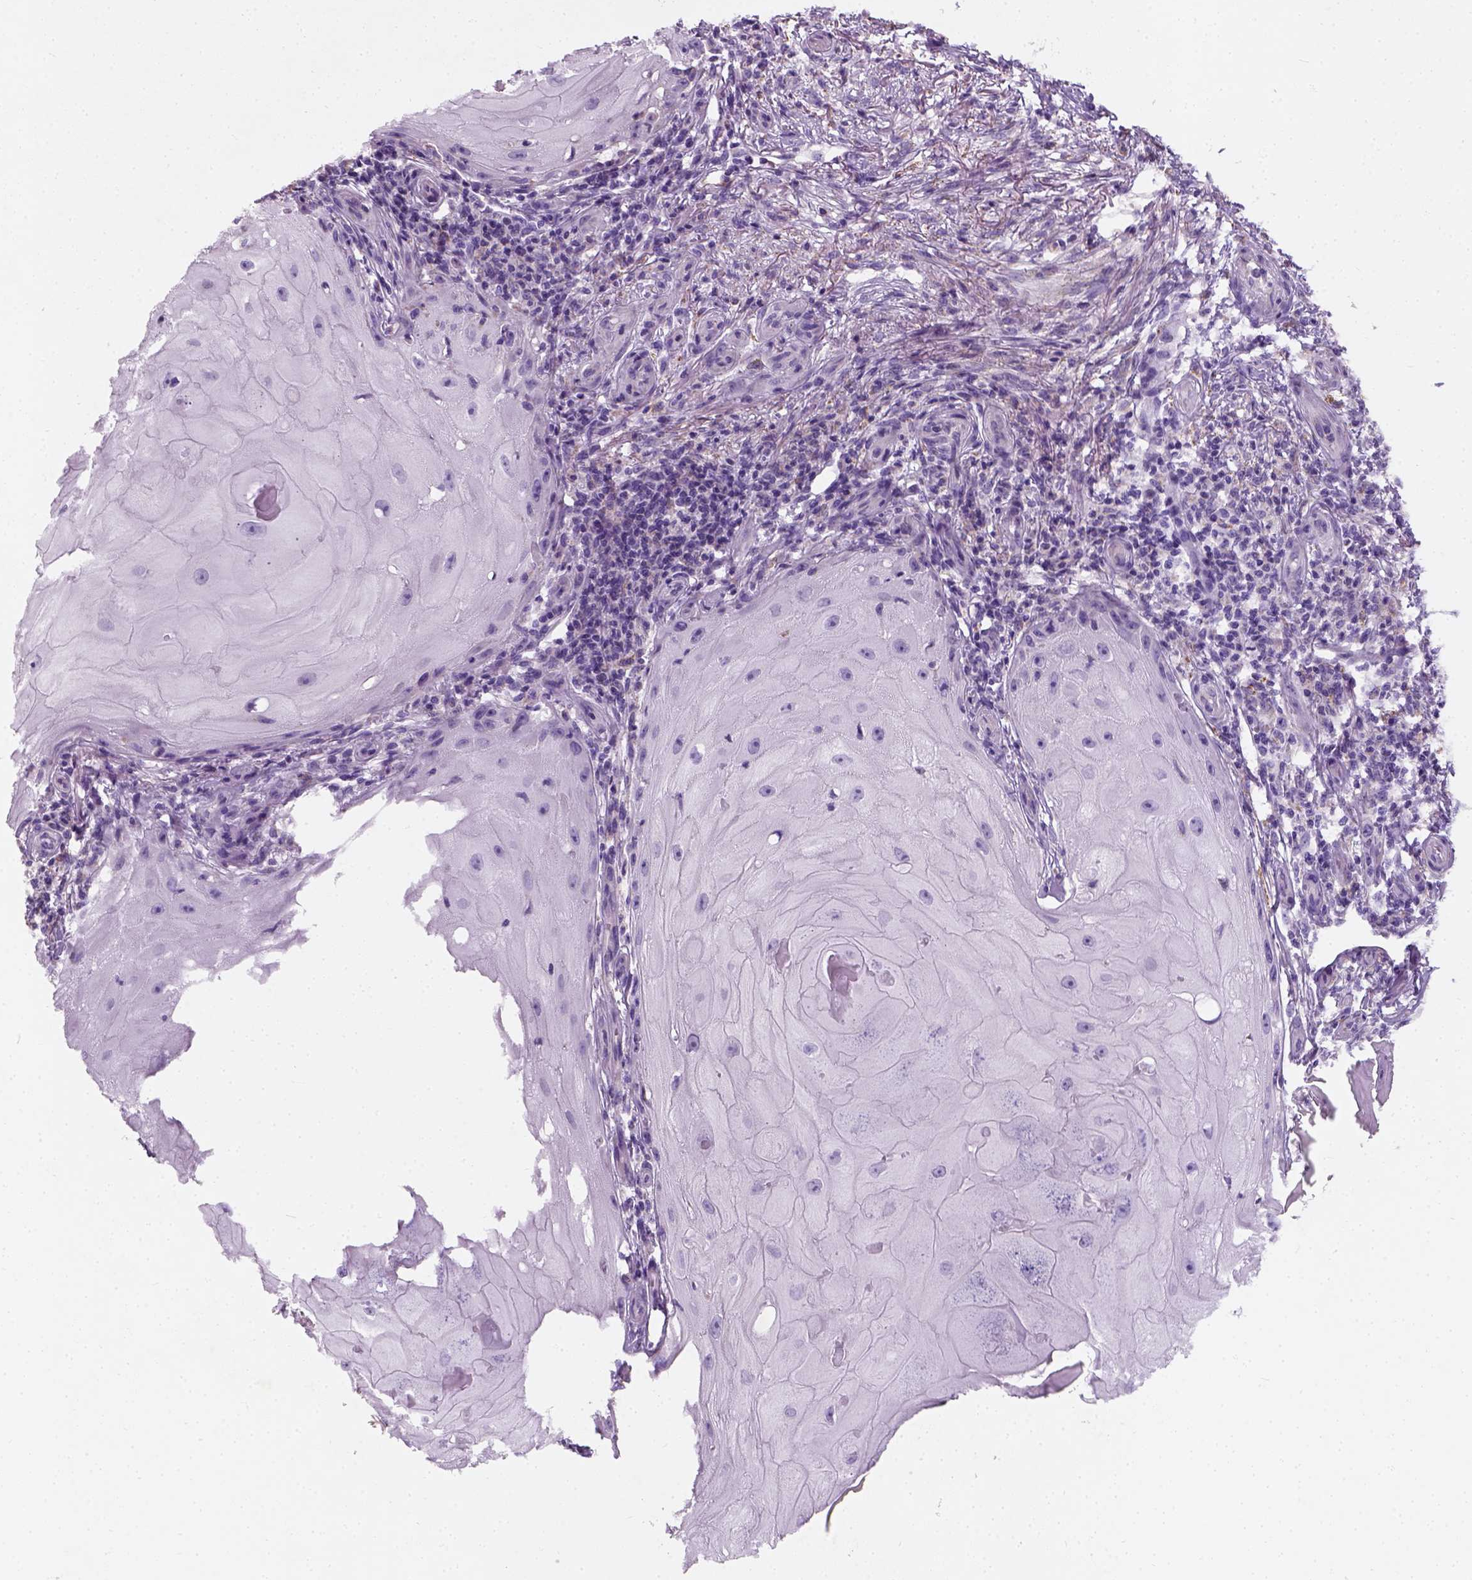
{"staining": {"intensity": "negative", "quantity": "none", "location": "none"}, "tissue": "skin cancer", "cell_type": "Tumor cells", "image_type": "cancer", "snomed": [{"axis": "morphology", "description": "Squamous cell carcinoma, NOS"}, {"axis": "topography", "description": "Skin"}], "caption": "Tumor cells are negative for brown protein staining in skin cancer (squamous cell carcinoma).", "gene": "CHODL", "patient": {"sex": "female", "age": 77}}